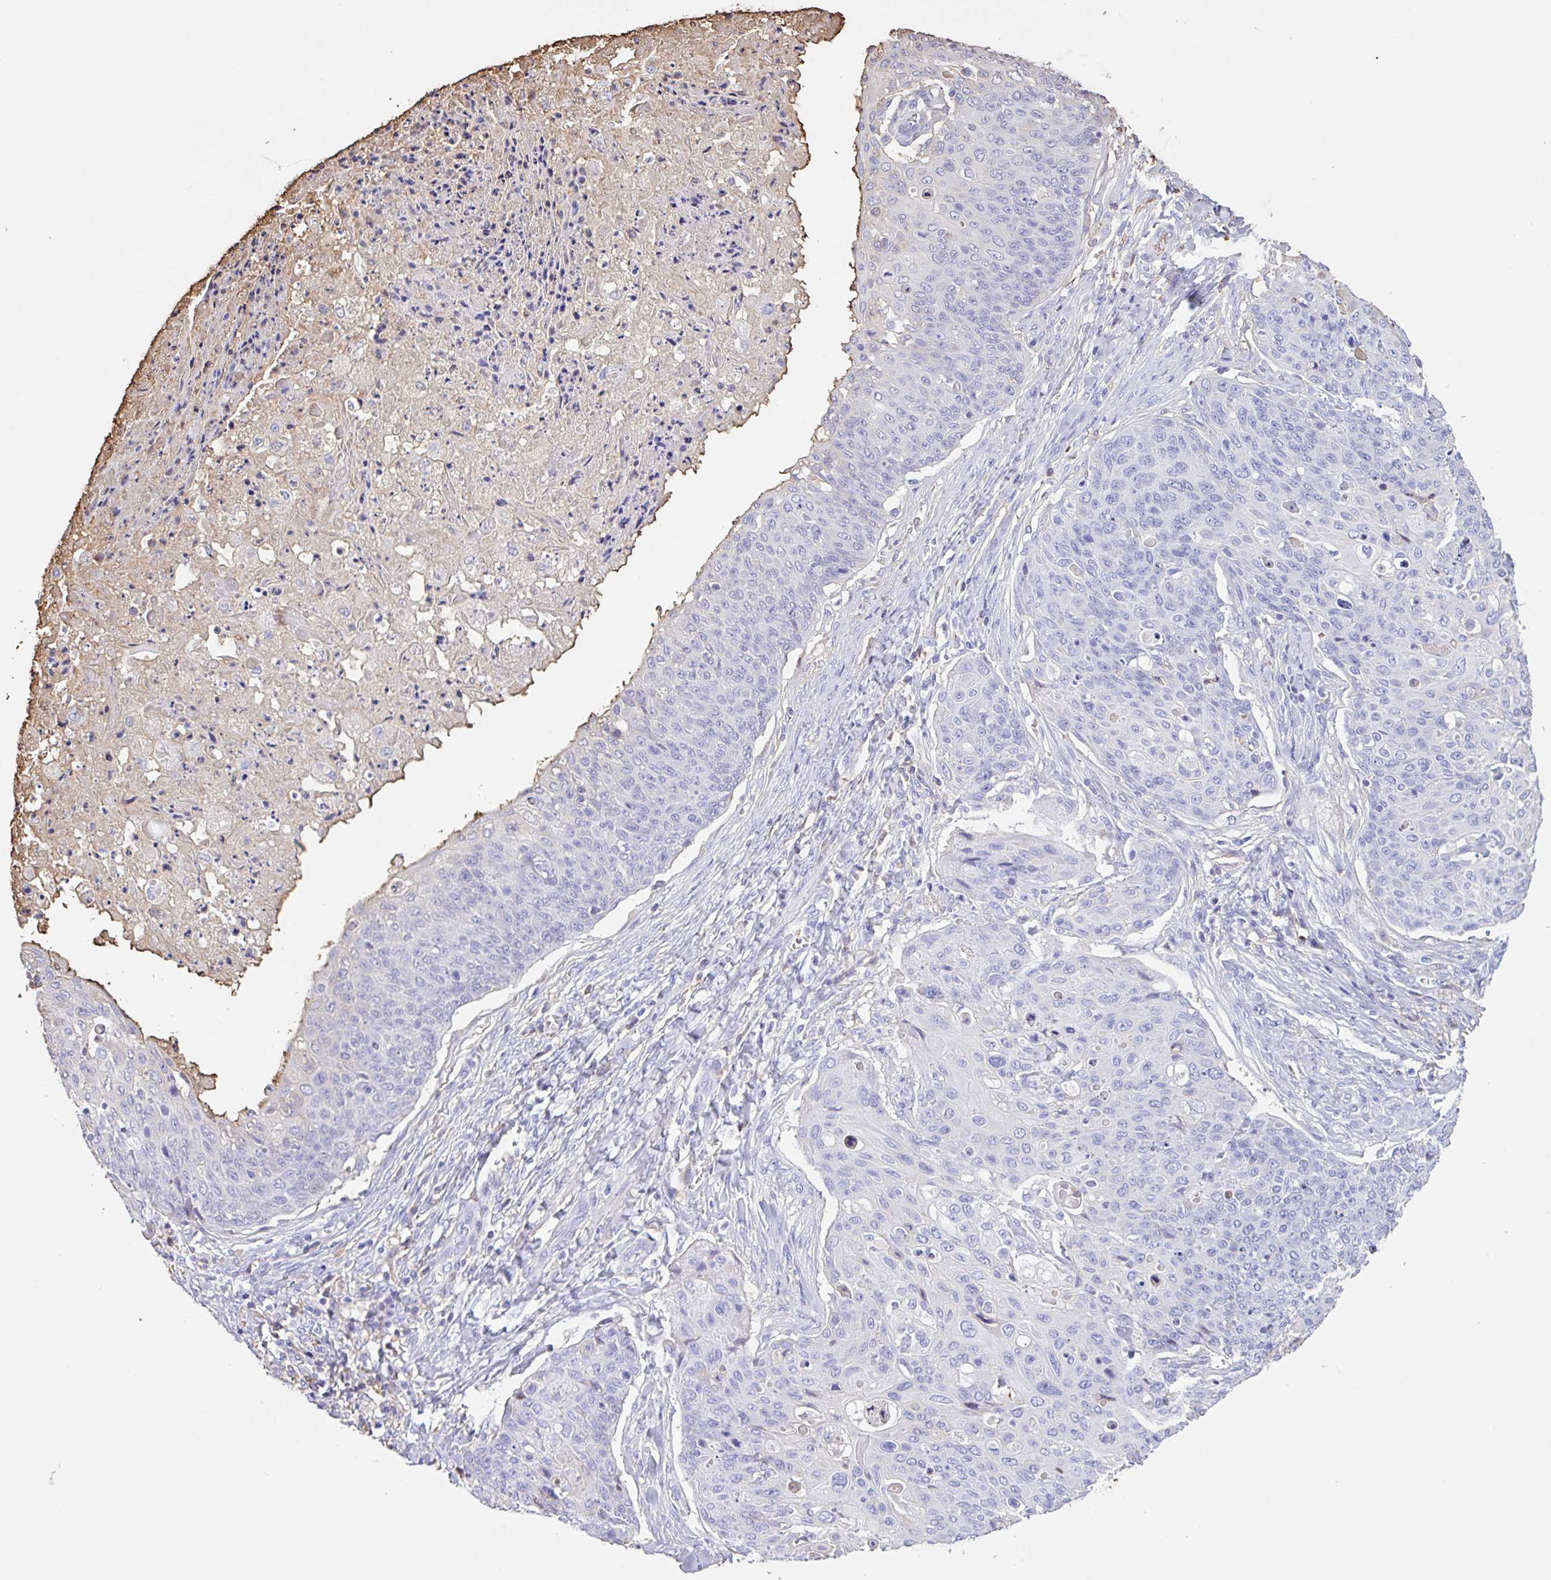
{"staining": {"intensity": "negative", "quantity": "none", "location": "none"}, "tissue": "skin cancer", "cell_type": "Tumor cells", "image_type": "cancer", "snomed": [{"axis": "morphology", "description": "Squamous cell carcinoma, NOS"}, {"axis": "topography", "description": "Skin"}, {"axis": "topography", "description": "Vulva"}], "caption": "This is a micrograph of immunohistochemistry (IHC) staining of squamous cell carcinoma (skin), which shows no positivity in tumor cells. The staining is performed using DAB (3,3'-diaminobenzidine) brown chromogen with nuclei counter-stained in using hematoxylin.", "gene": "HOXC12", "patient": {"sex": "female", "age": 85}}